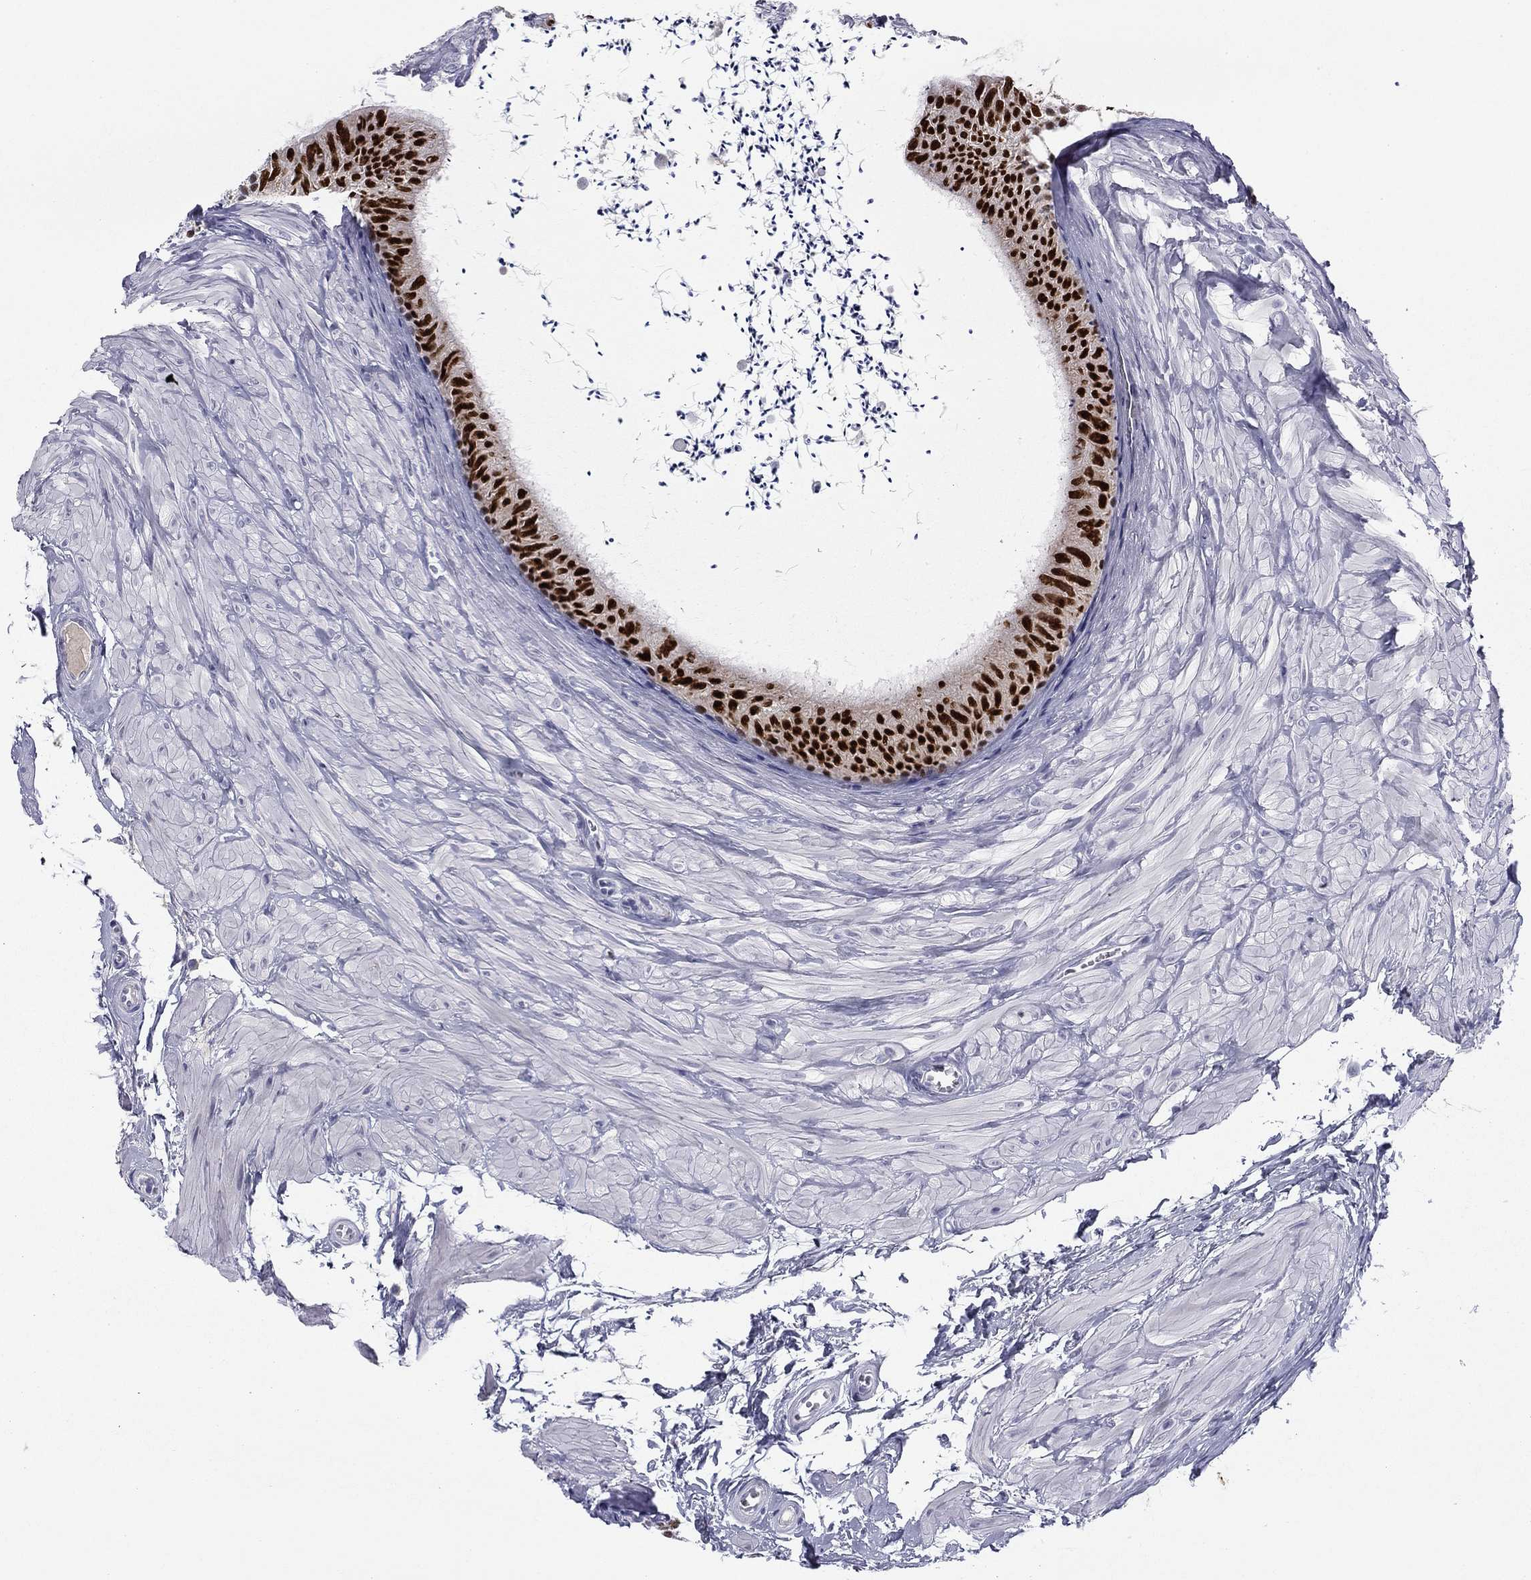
{"staining": {"intensity": "strong", "quantity": ">75%", "location": "nuclear"}, "tissue": "epididymis", "cell_type": "Glandular cells", "image_type": "normal", "snomed": [{"axis": "morphology", "description": "Normal tissue, NOS"}, {"axis": "topography", "description": "Epididymis"}], "caption": "The photomicrograph displays immunohistochemical staining of normal epididymis. There is strong nuclear expression is present in about >75% of glandular cells.", "gene": "TFAP2B", "patient": {"sex": "male", "age": 32}}